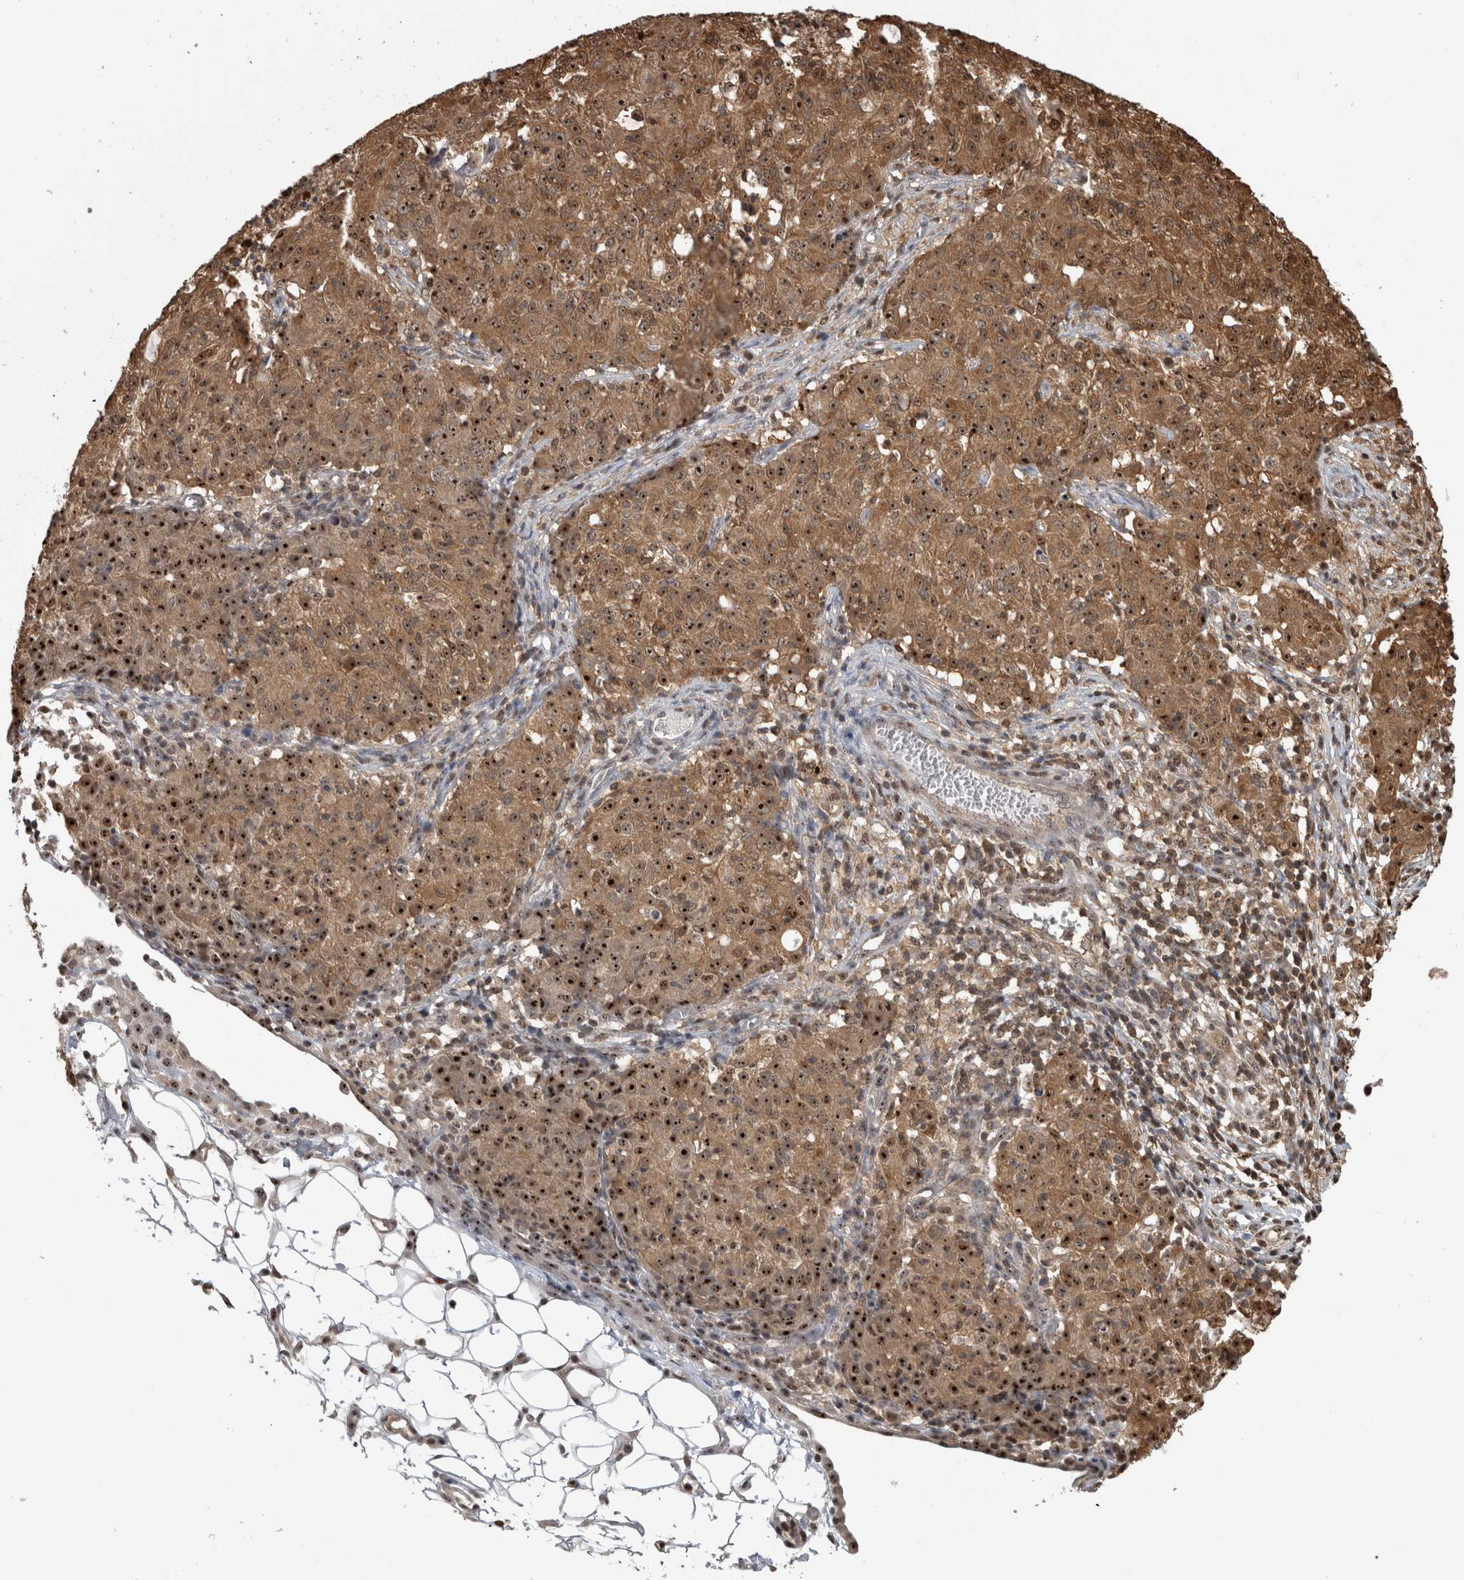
{"staining": {"intensity": "strong", "quantity": ">75%", "location": "cytoplasmic/membranous,nuclear"}, "tissue": "ovarian cancer", "cell_type": "Tumor cells", "image_type": "cancer", "snomed": [{"axis": "morphology", "description": "Carcinoma, endometroid"}, {"axis": "topography", "description": "Ovary"}], "caption": "DAB immunohistochemical staining of ovarian cancer (endometroid carcinoma) shows strong cytoplasmic/membranous and nuclear protein staining in approximately >75% of tumor cells. The protein of interest is stained brown, and the nuclei are stained in blue (DAB (3,3'-diaminobenzidine) IHC with brightfield microscopy, high magnification).", "gene": "TDRD7", "patient": {"sex": "female", "age": 42}}